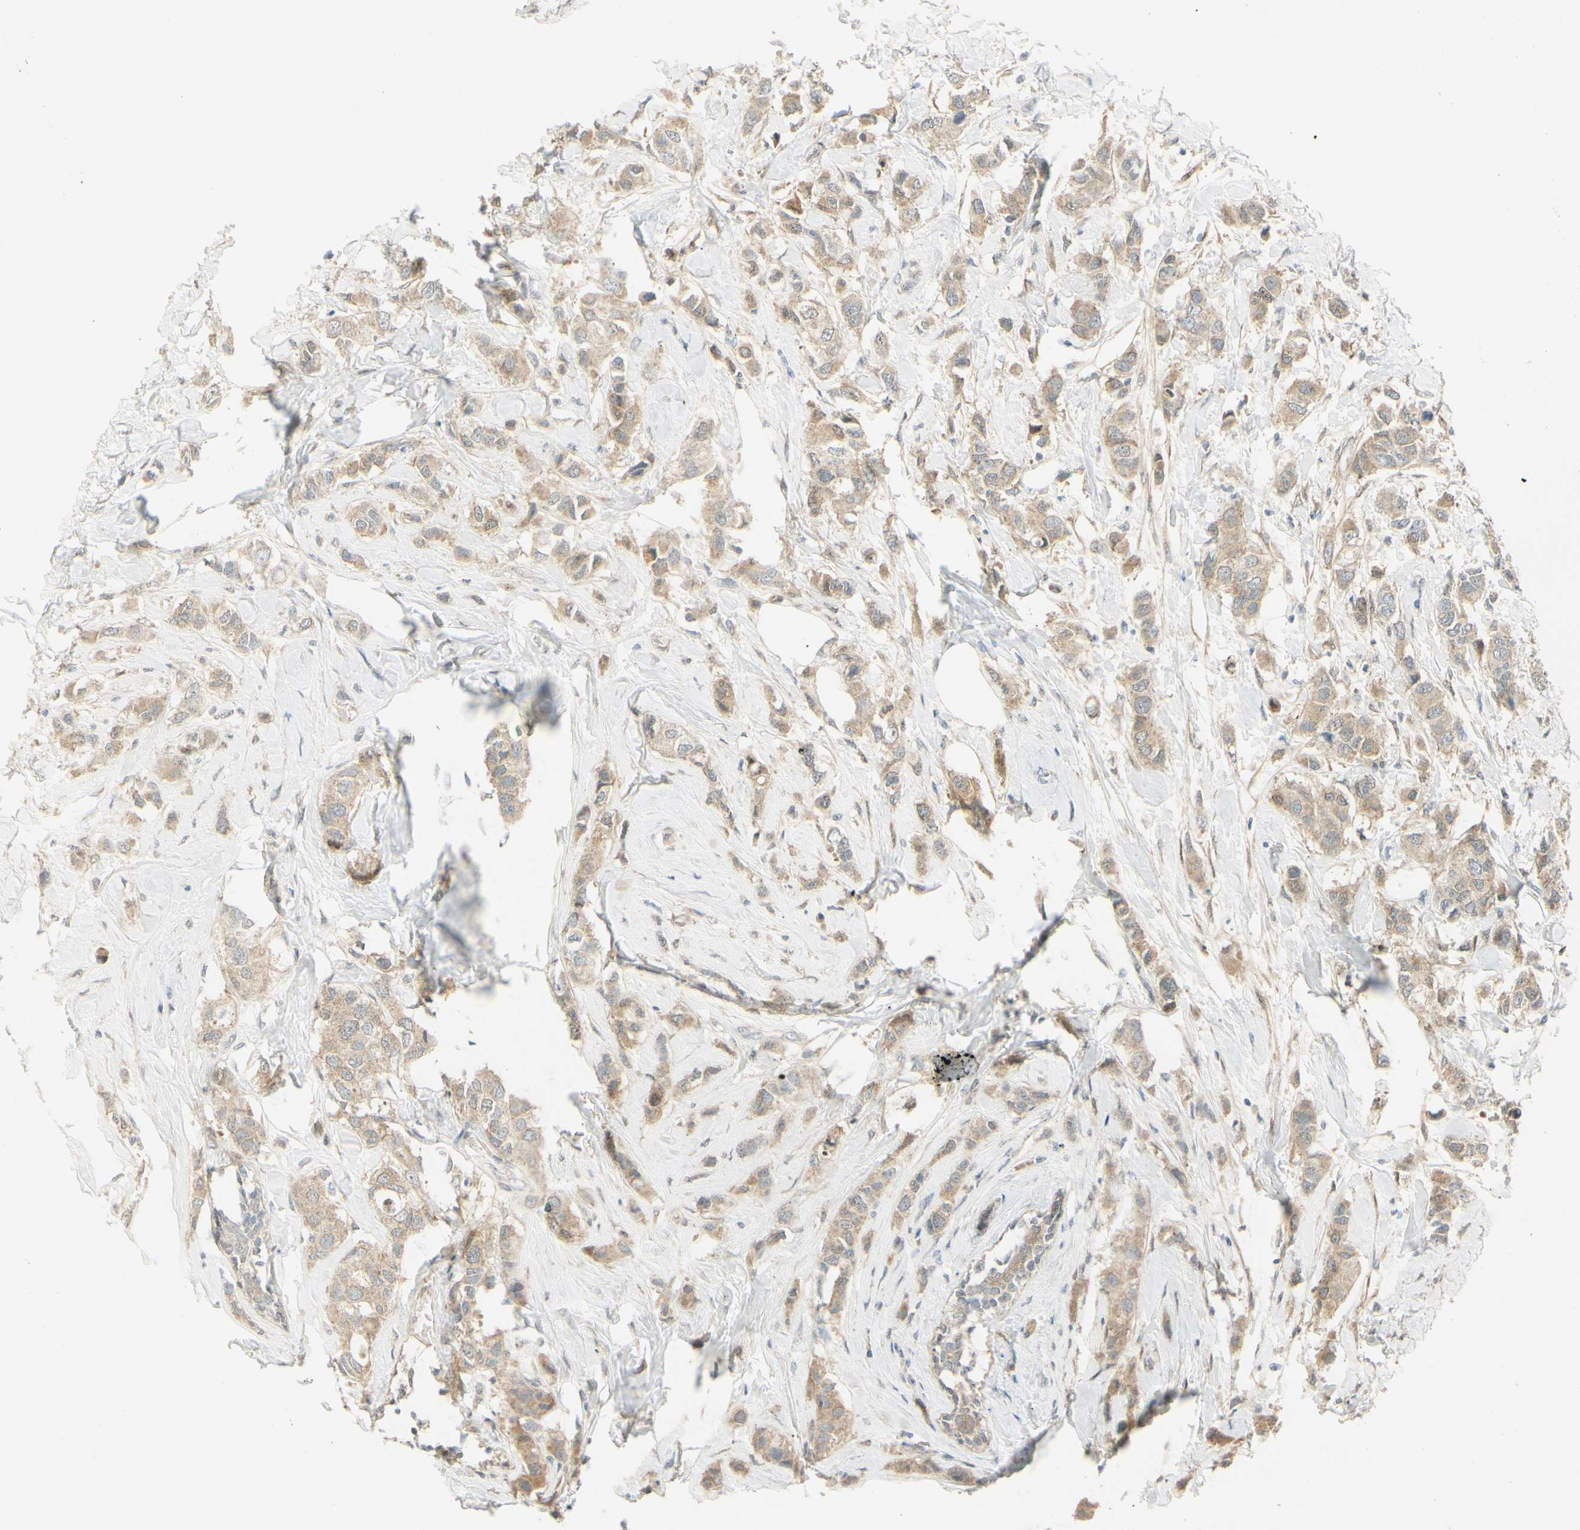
{"staining": {"intensity": "moderate", "quantity": ">75%", "location": "cytoplasmic/membranous"}, "tissue": "breast cancer", "cell_type": "Tumor cells", "image_type": "cancer", "snomed": [{"axis": "morphology", "description": "Duct carcinoma"}, {"axis": "topography", "description": "Breast"}], "caption": "Protein expression analysis of human breast cancer (invasive ductal carcinoma) reveals moderate cytoplasmic/membranous positivity in about >75% of tumor cells.", "gene": "FHL2", "patient": {"sex": "female", "age": 50}}